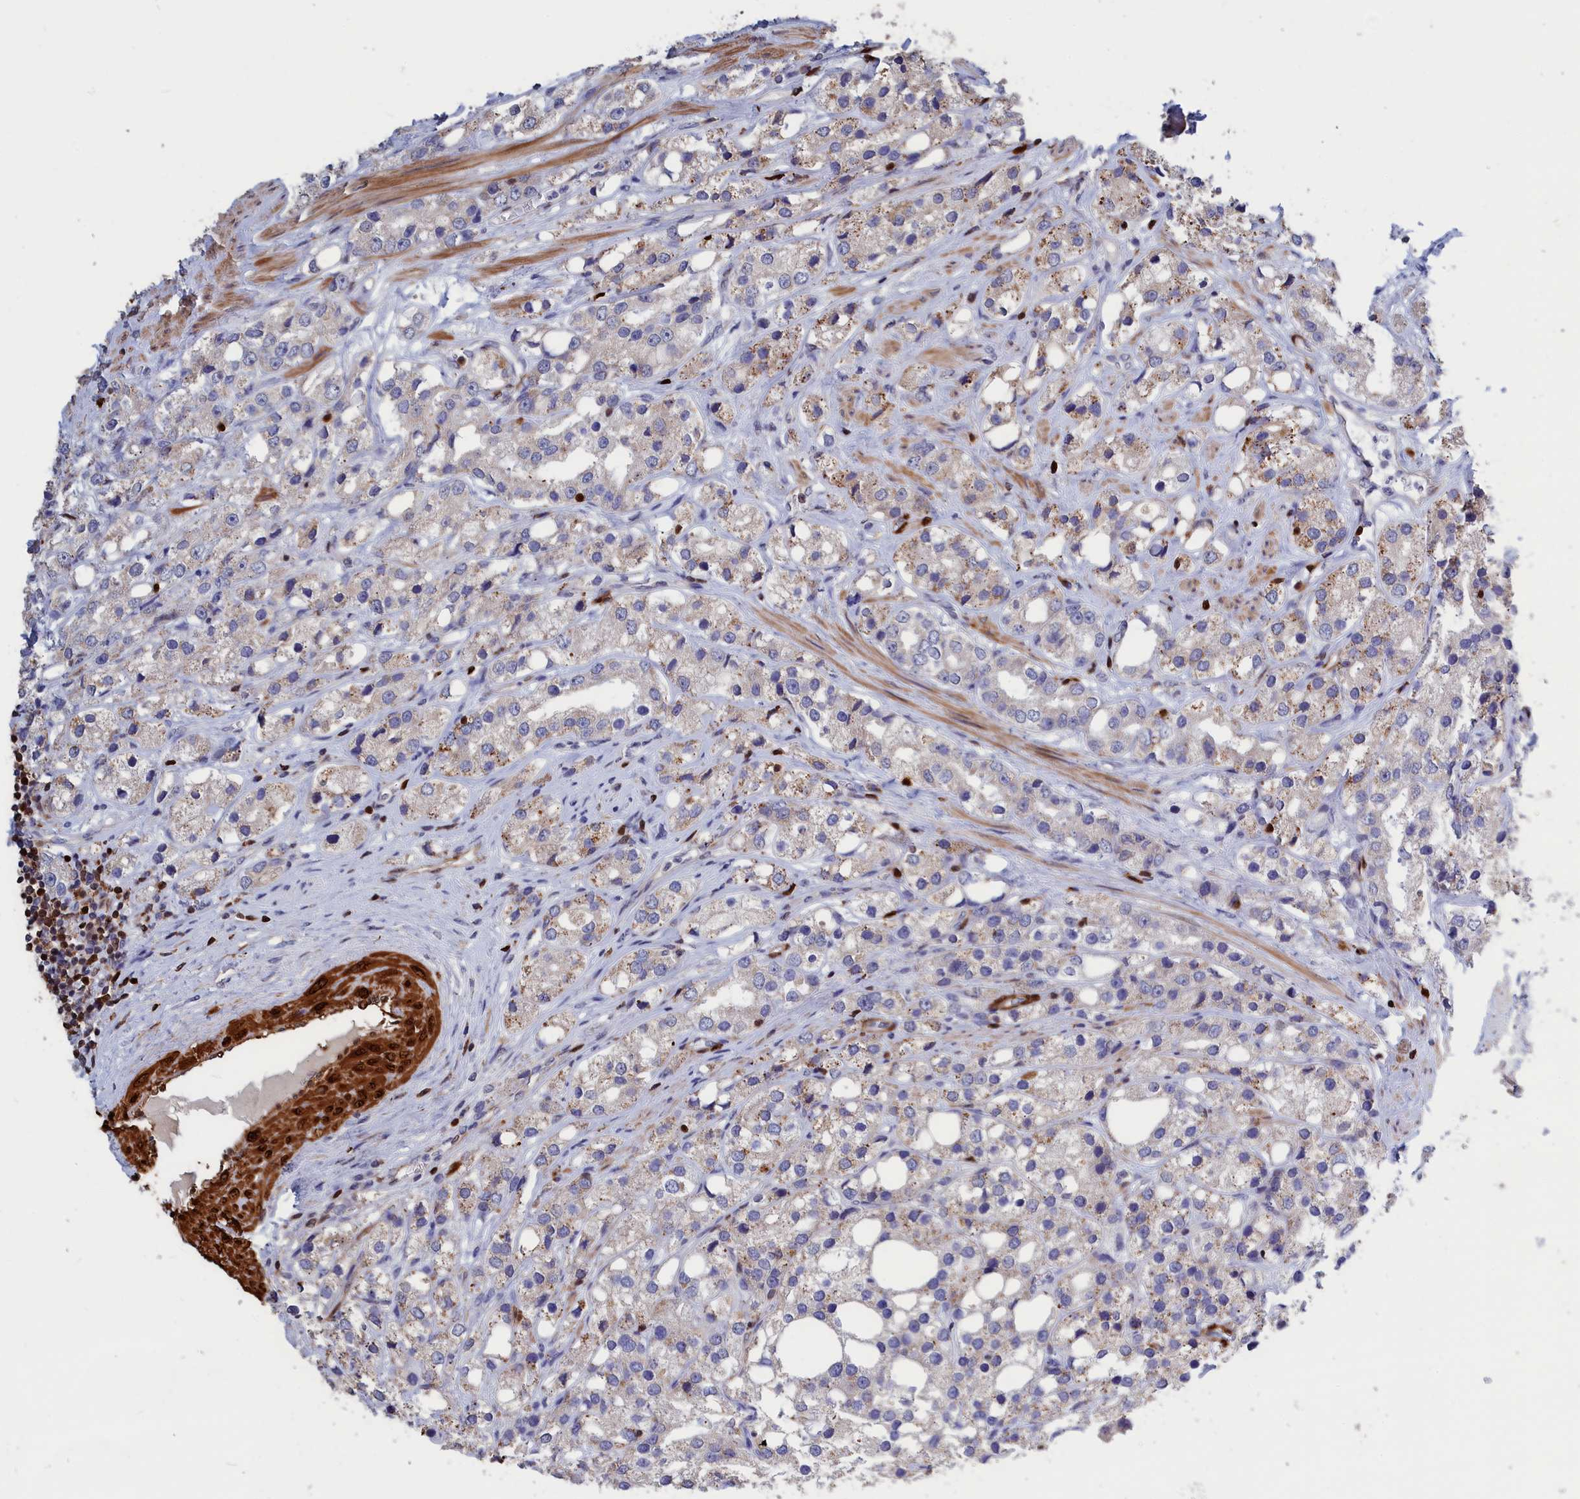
{"staining": {"intensity": "weak", "quantity": "25%-75%", "location": "cytoplasmic/membranous"}, "tissue": "prostate cancer", "cell_type": "Tumor cells", "image_type": "cancer", "snomed": [{"axis": "morphology", "description": "Adenocarcinoma, NOS"}, {"axis": "topography", "description": "Prostate"}], "caption": "A low amount of weak cytoplasmic/membranous positivity is appreciated in approximately 25%-75% of tumor cells in prostate adenocarcinoma tissue.", "gene": "CRIP1", "patient": {"sex": "male", "age": 79}}